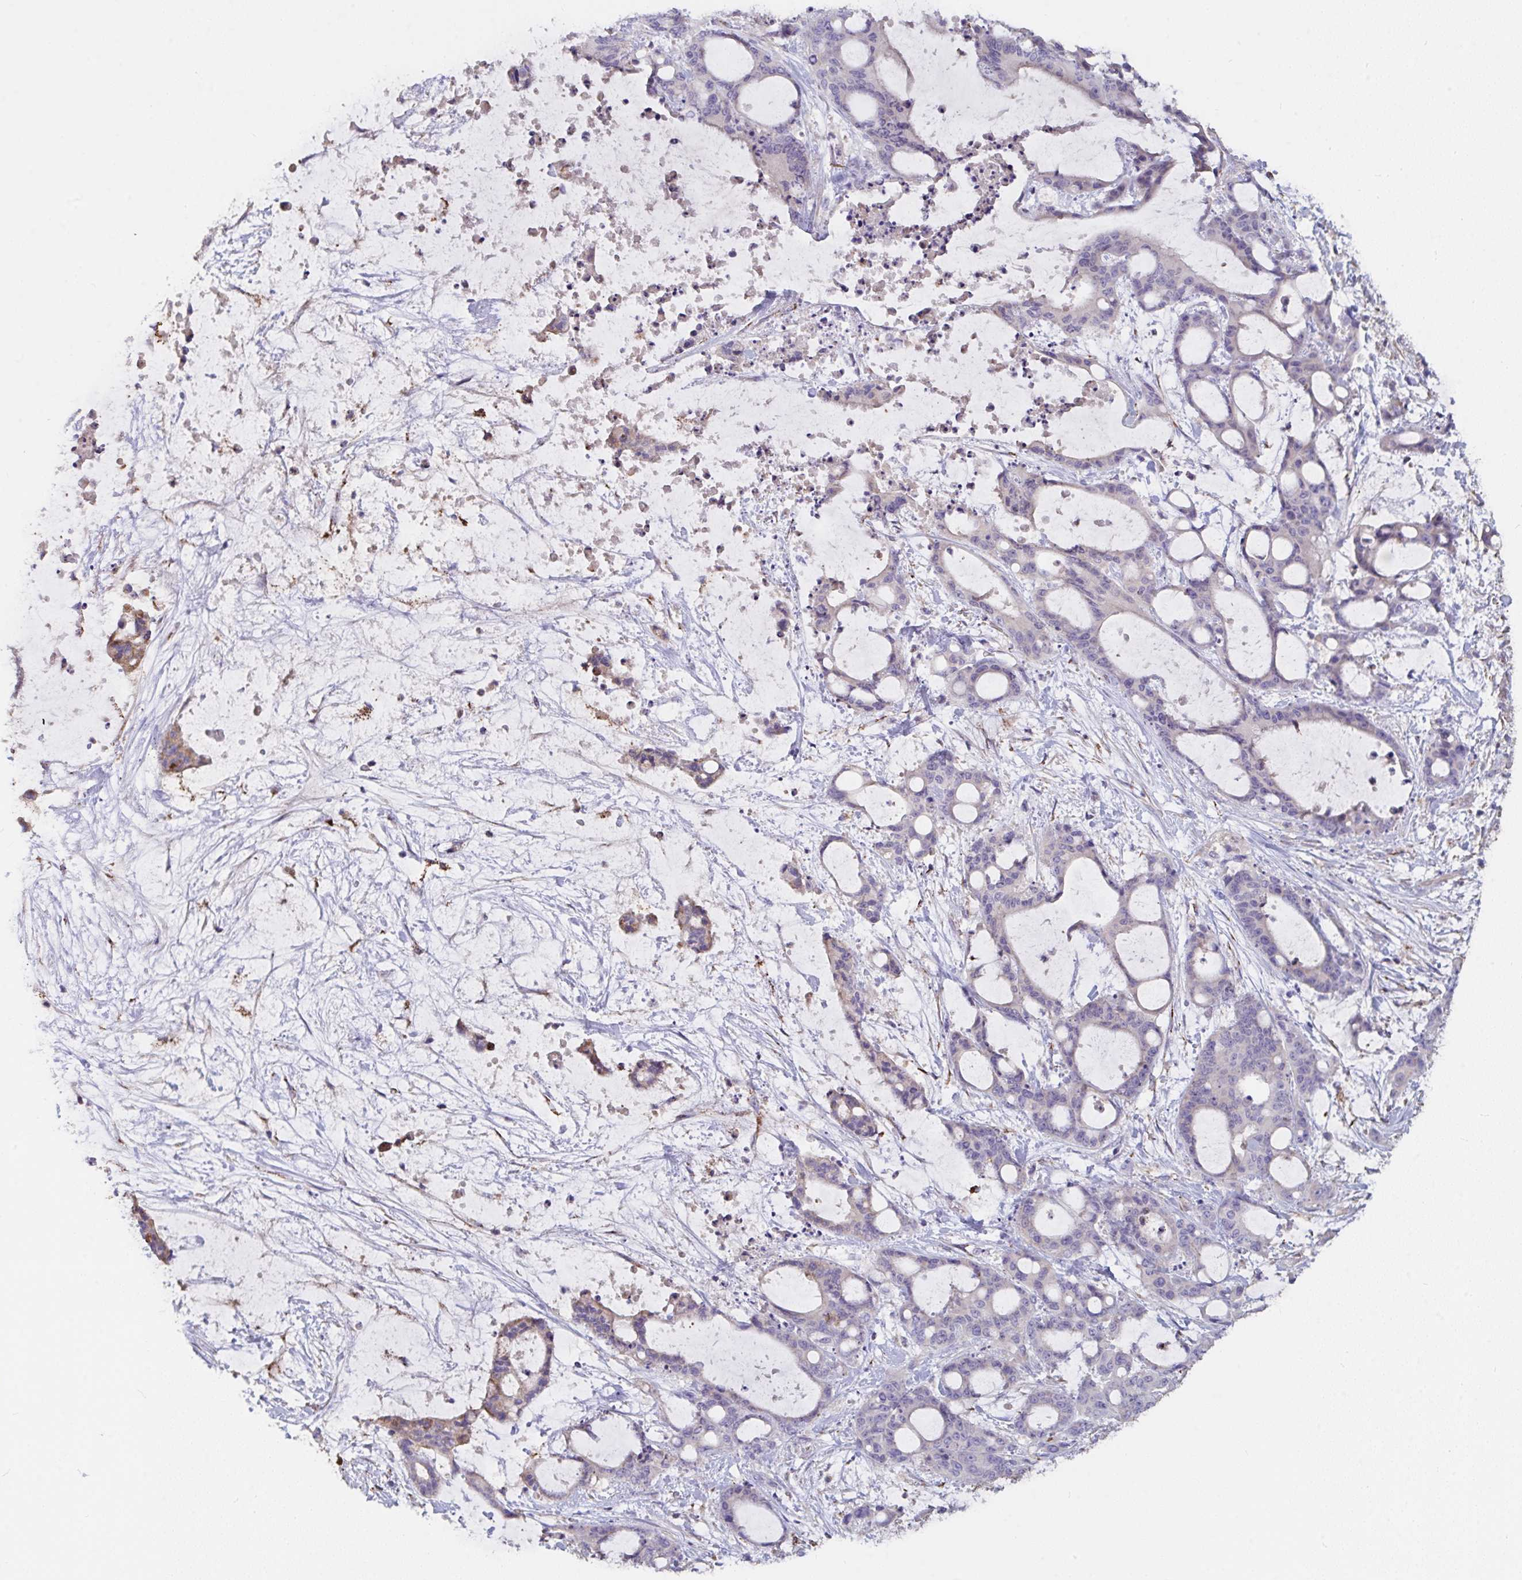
{"staining": {"intensity": "moderate", "quantity": "<25%", "location": "cytoplasmic/membranous"}, "tissue": "liver cancer", "cell_type": "Tumor cells", "image_type": "cancer", "snomed": [{"axis": "morphology", "description": "Normal tissue, NOS"}, {"axis": "morphology", "description": "Cholangiocarcinoma"}, {"axis": "topography", "description": "Liver"}, {"axis": "topography", "description": "Peripheral nerve tissue"}], "caption": "Immunohistochemical staining of liver cancer demonstrates low levels of moderate cytoplasmic/membranous protein staining in approximately <25% of tumor cells.", "gene": "FAM156B", "patient": {"sex": "female", "age": 73}}